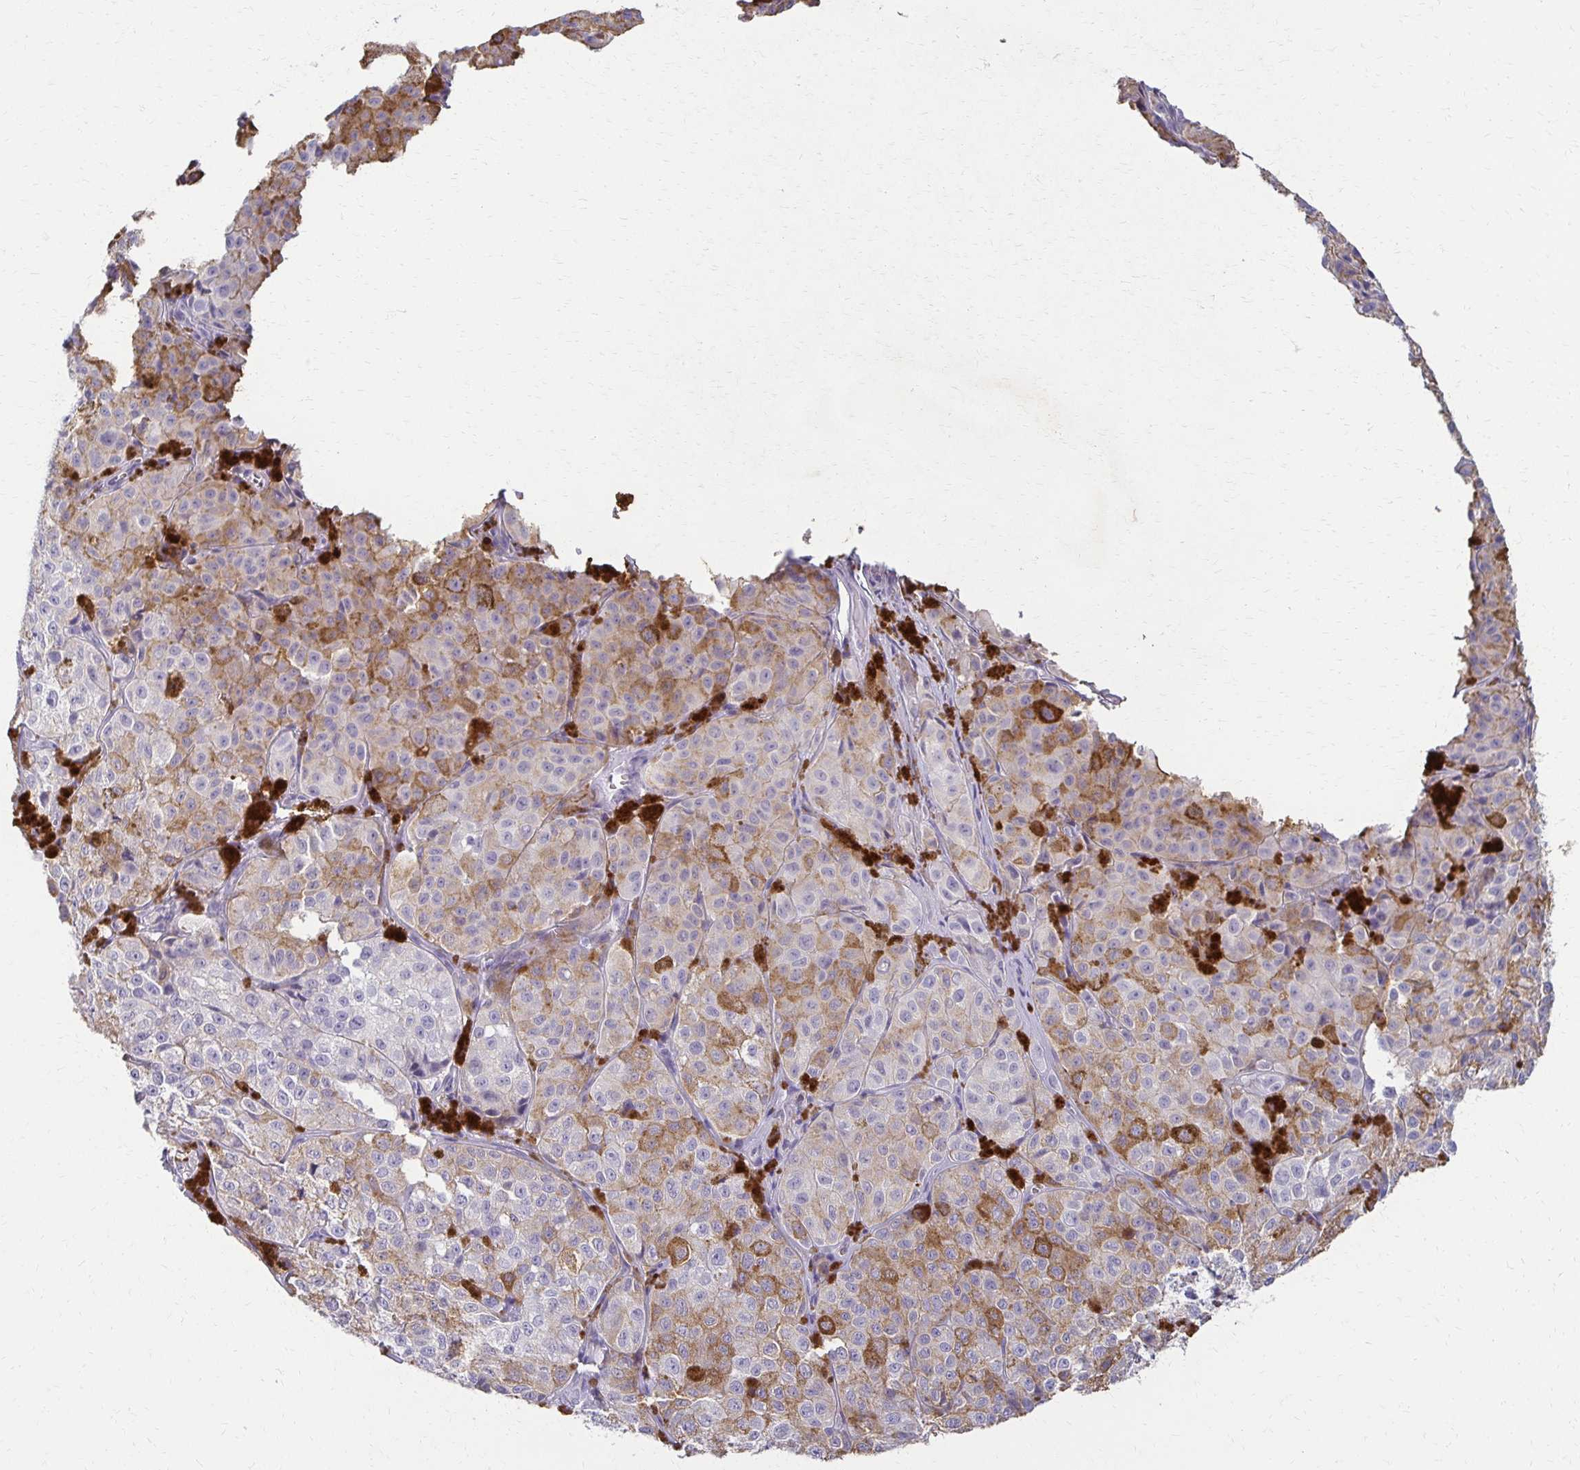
{"staining": {"intensity": "moderate", "quantity": "<25%", "location": "cytoplasmic/membranous"}, "tissue": "melanoma", "cell_type": "Tumor cells", "image_type": "cancer", "snomed": [{"axis": "morphology", "description": "Malignant melanoma, NOS"}, {"axis": "topography", "description": "Skin"}], "caption": "Melanoma stained with a protein marker displays moderate staining in tumor cells.", "gene": "BBS12", "patient": {"sex": "male", "age": 61}}